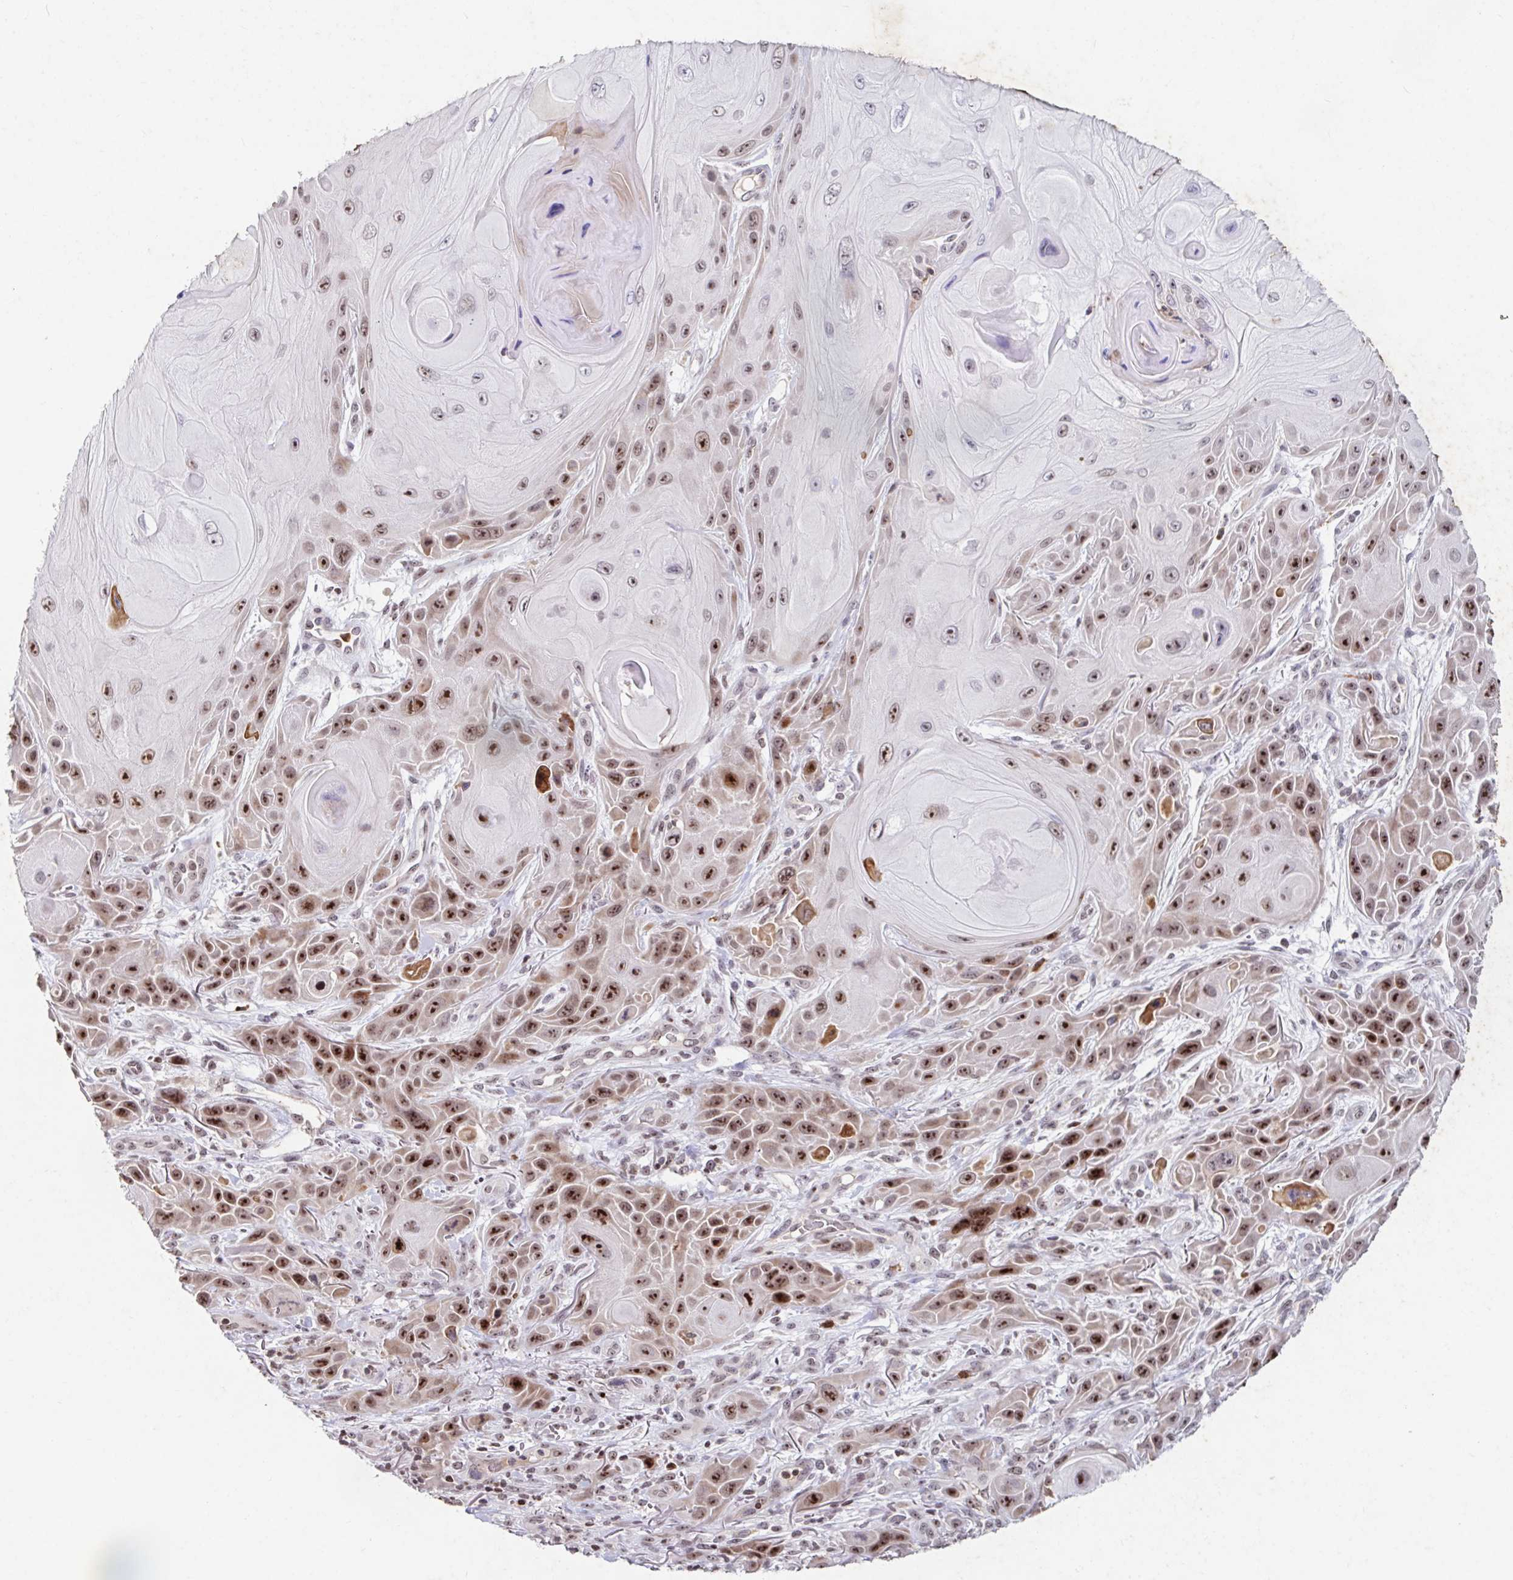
{"staining": {"intensity": "moderate", "quantity": ">75%", "location": "nuclear"}, "tissue": "skin cancer", "cell_type": "Tumor cells", "image_type": "cancer", "snomed": [{"axis": "morphology", "description": "Squamous cell carcinoma, NOS"}, {"axis": "topography", "description": "Skin"}], "caption": "IHC photomicrograph of neoplastic tissue: skin squamous cell carcinoma stained using IHC demonstrates medium levels of moderate protein expression localized specifically in the nuclear of tumor cells, appearing as a nuclear brown color.", "gene": "C19orf53", "patient": {"sex": "female", "age": 94}}